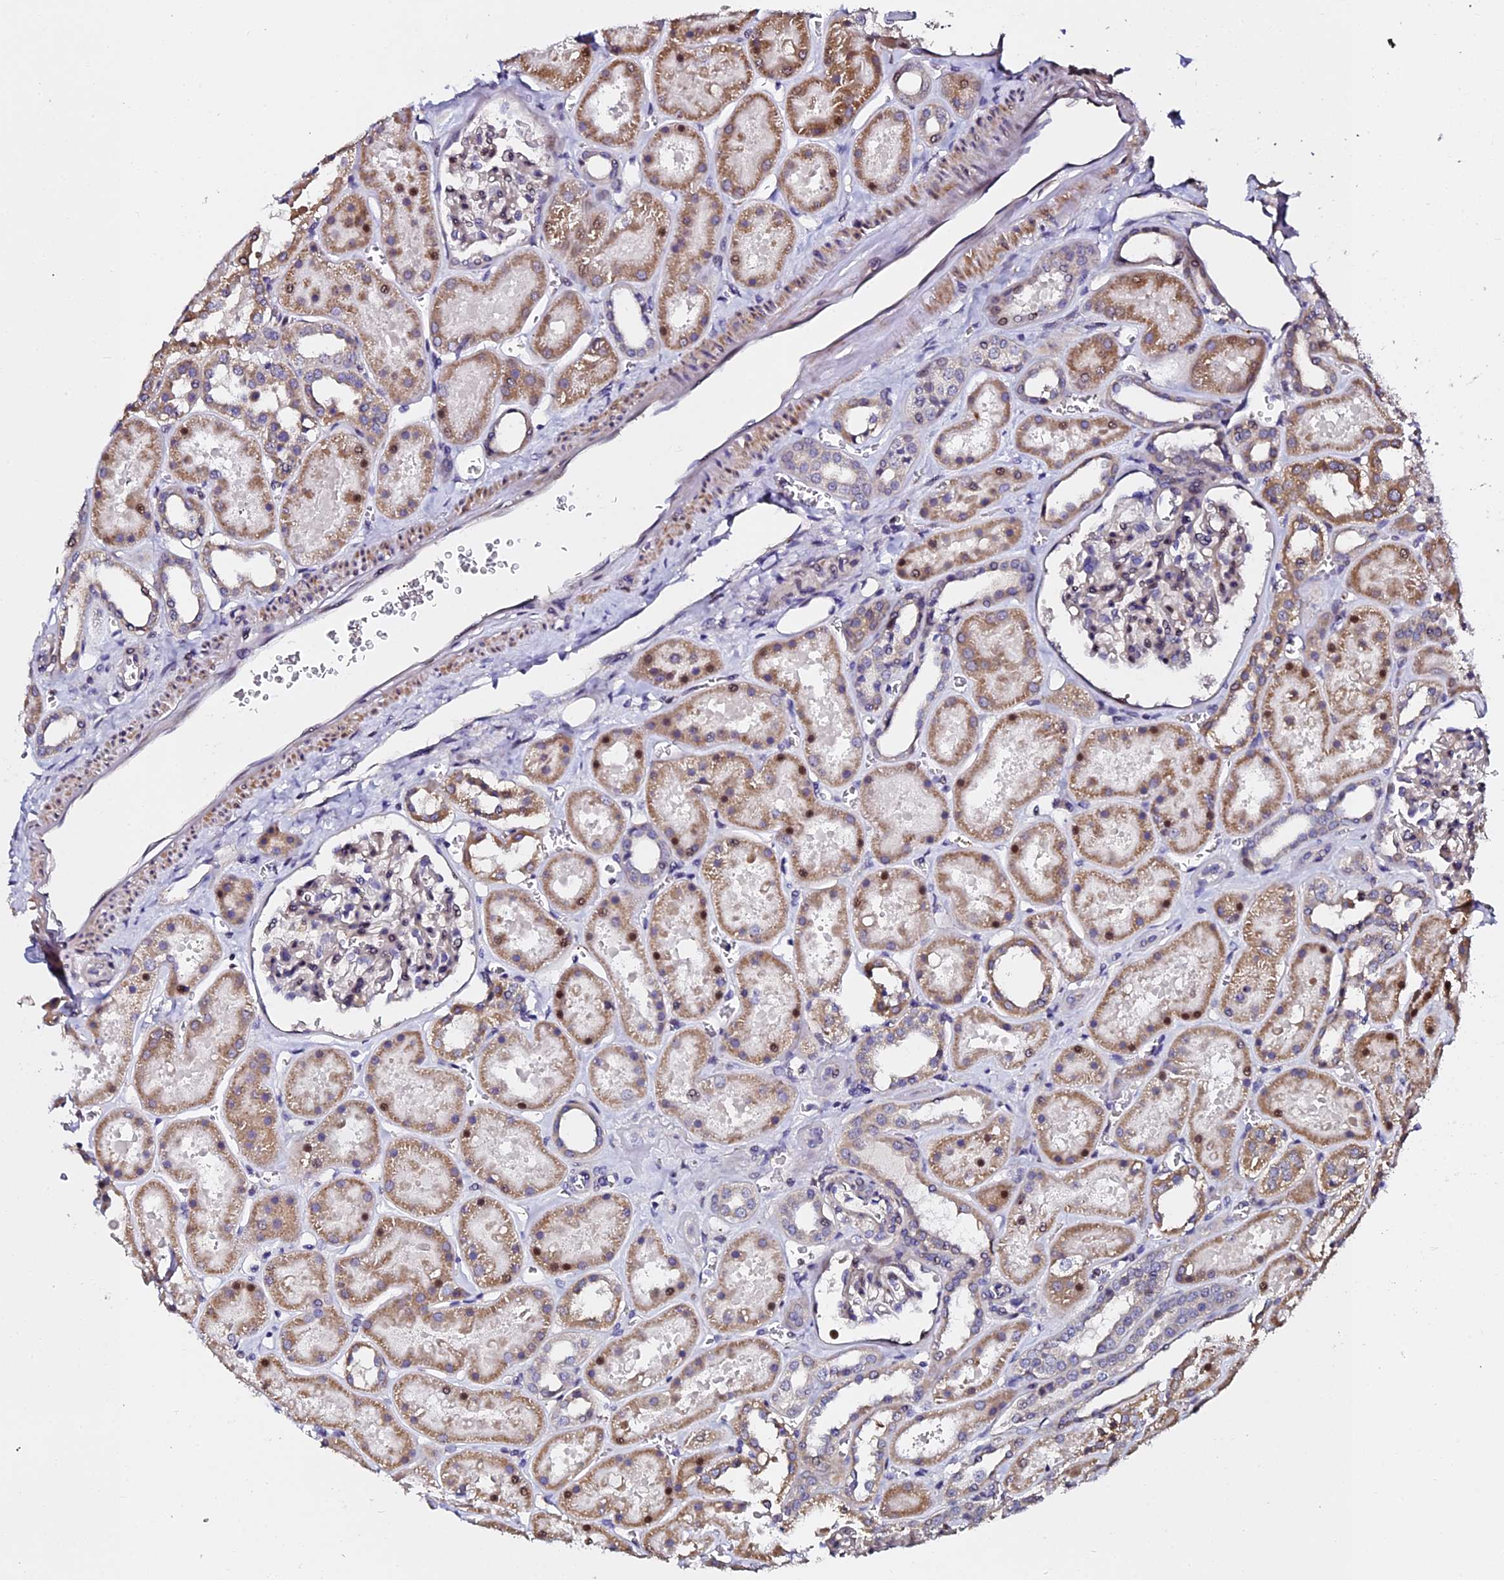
{"staining": {"intensity": "weak", "quantity": "<25%", "location": "nuclear"}, "tissue": "kidney", "cell_type": "Cells in glomeruli", "image_type": "normal", "snomed": [{"axis": "morphology", "description": "Normal tissue, NOS"}, {"axis": "topography", "description": "Kidney"}], "caption": "Immunohistochemical staining of unremarkable human kidney exhibits no significant staining in cells in glomeruli. (DAB (3,3'-diaminobenzidine) immunohistochemistry visualized using brightfield microscopy, high magnification).", "gene": "GPN3", "patient": {"sex": "female", "age": 41}}